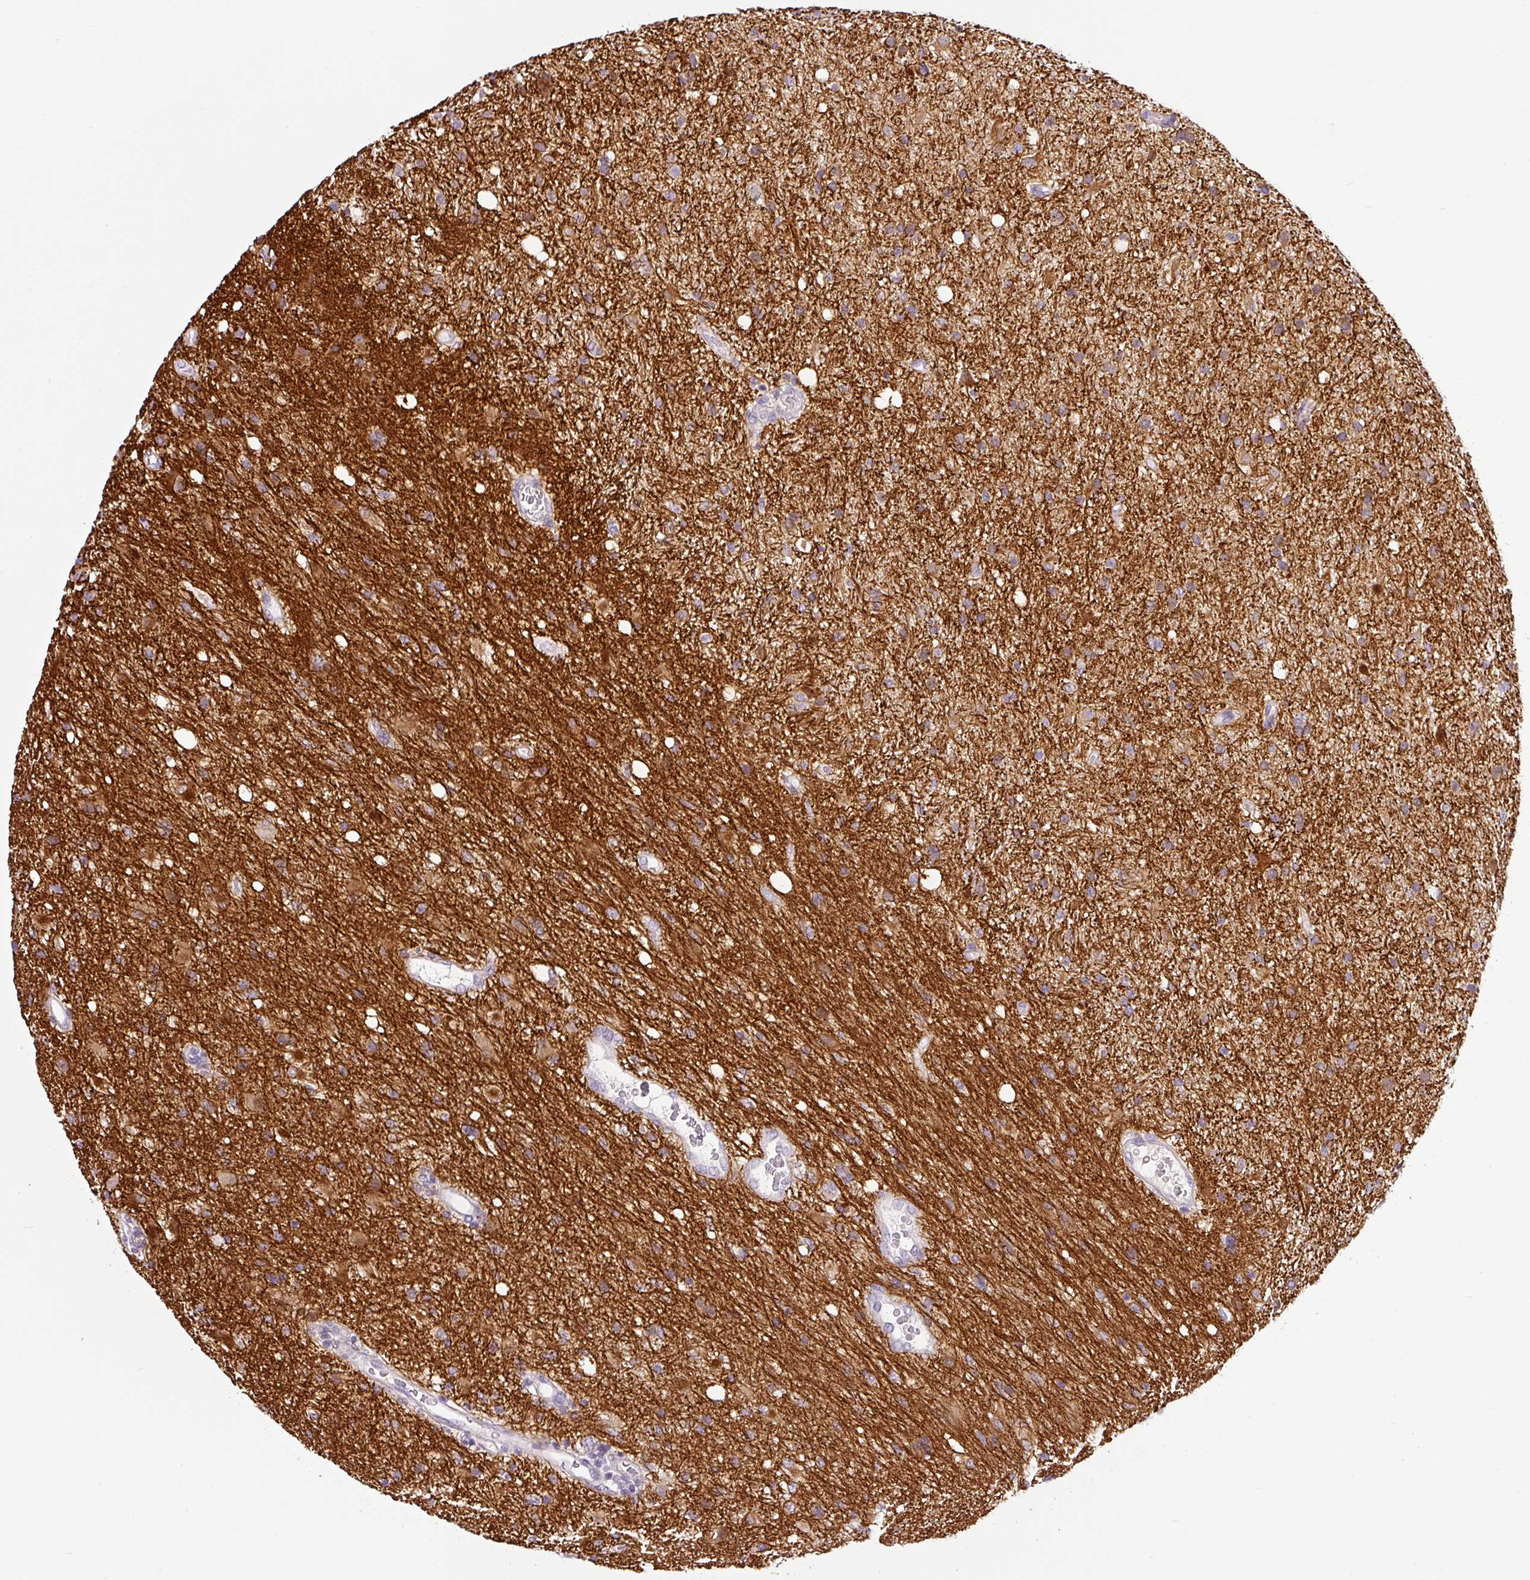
{"staining": {"intensity": "moderate", "quantity": "25%-75%", "location": "cytoplasmic/membranous"}, "tissue": "glioma", "cell_type": "Tumor cells", "image_type": "cancer", "snomed": [{"axis": "morphology", "description": "Glioma, malignant, High grade"}, {"axis": "topography", "description": "Brain"}], "caption": "Immunohistochemistry (IHC) histopathology image of neoplastic tissue: human glioma stained using IHC exhibits medium levels of moderate protein expression localized specifically in the cytoplasmic/membranous of tumor cells, appearing as a cytoplasmic/membranous brown color.", "gene": "HMCN2", "patient": {"sex": "male", "age": 67}}